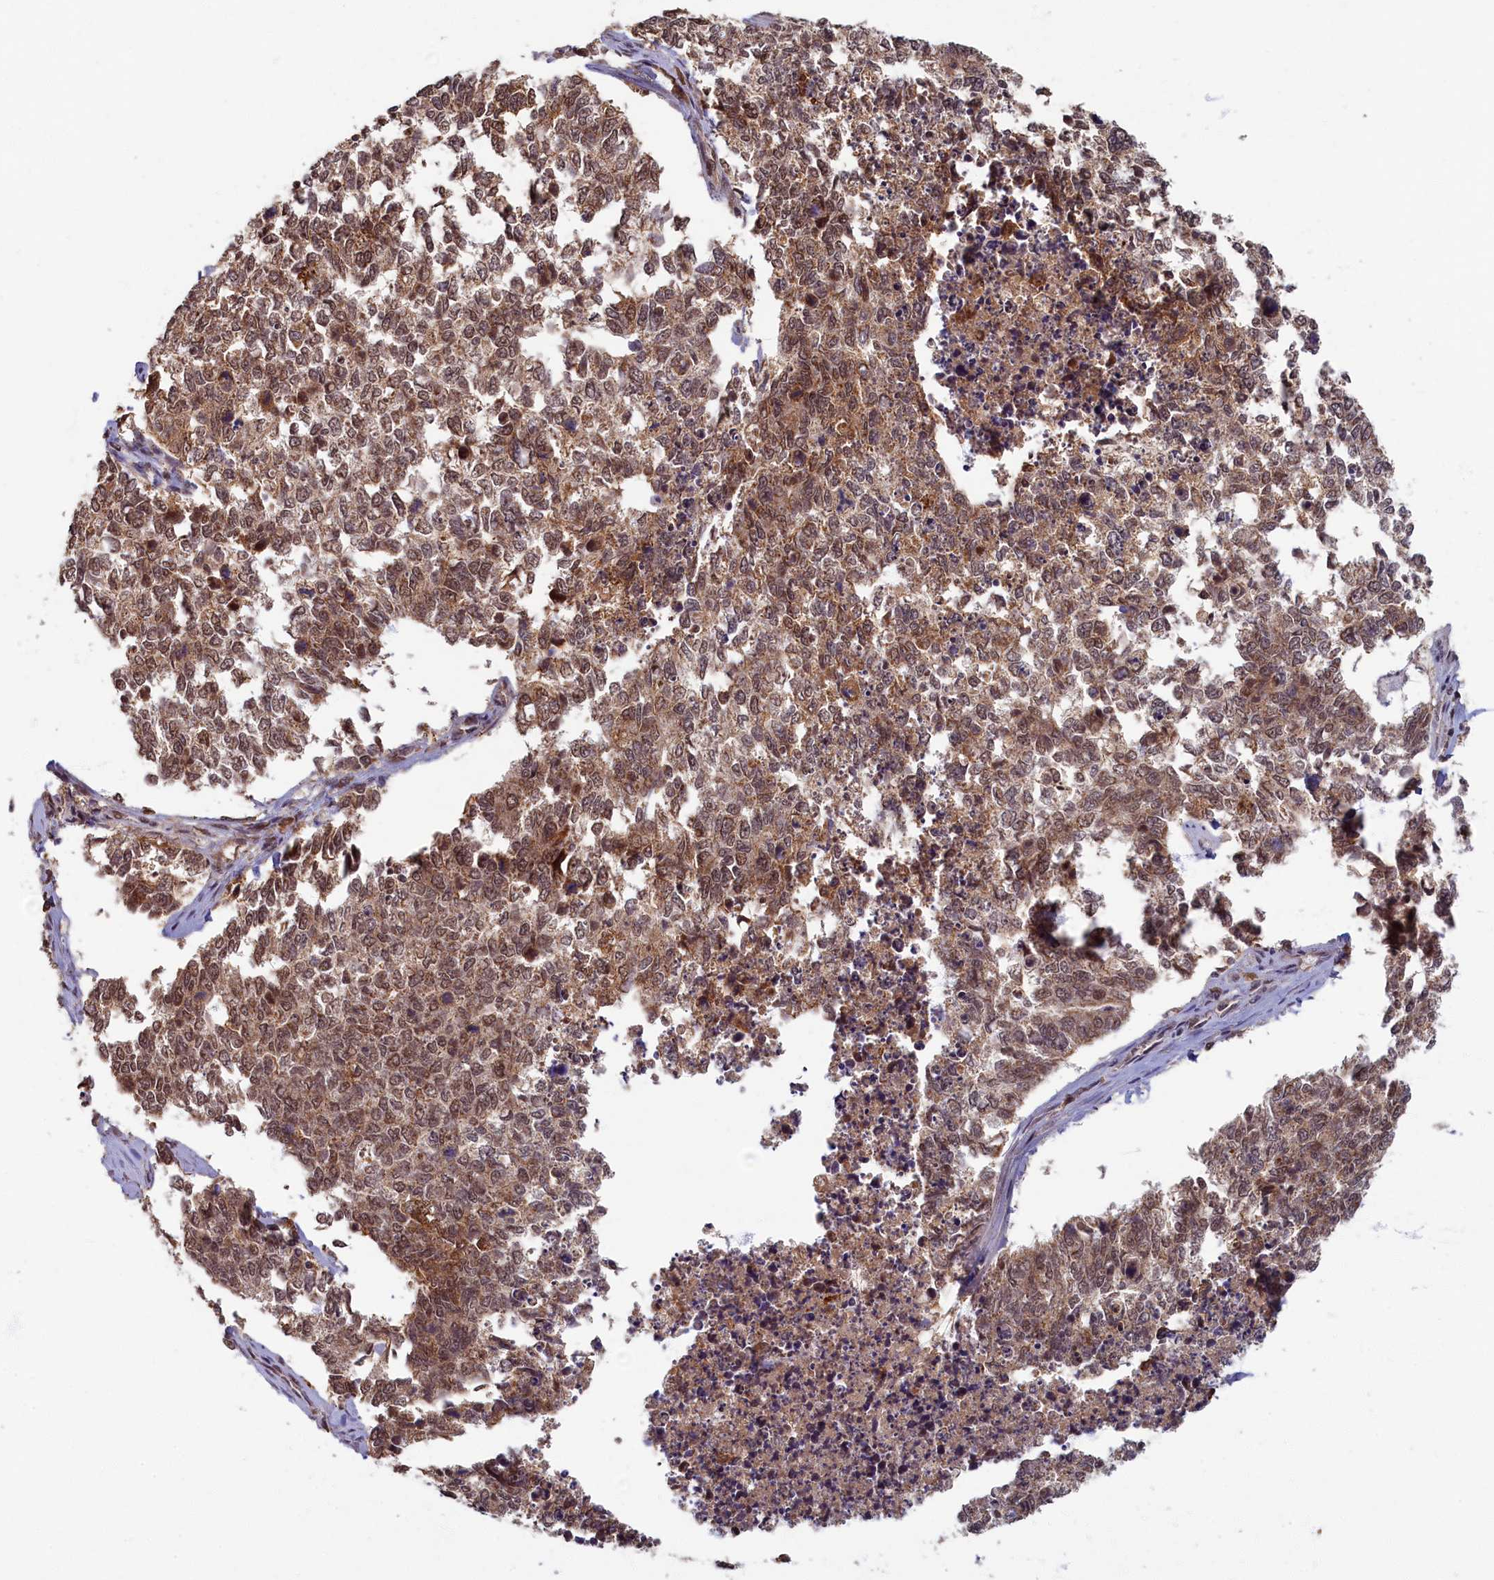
{"staining": {"intensity": "moderate", "quantity": ">75%", "location": "cytoplasmic/membranous,nuclear"}, "tissue": "cervical cancer", "cell_type": "Tumor cells", "image_type": "cancer", "snomed": [{"axis": "morphology", "description": "Squamous cell carcinoma, NOS"}, {"axis": "topography", "description": "Cervix"}], "caption": "Squamous cell carcinoma (cervical) was stained to show a protein in brown. There is medium levels of moderate cytoplasmic/membranous and nuclear expression in approximately >75% of tumor cells.", "gene": "BRCA1", "patient": {"sex": "female", "age": 63}}